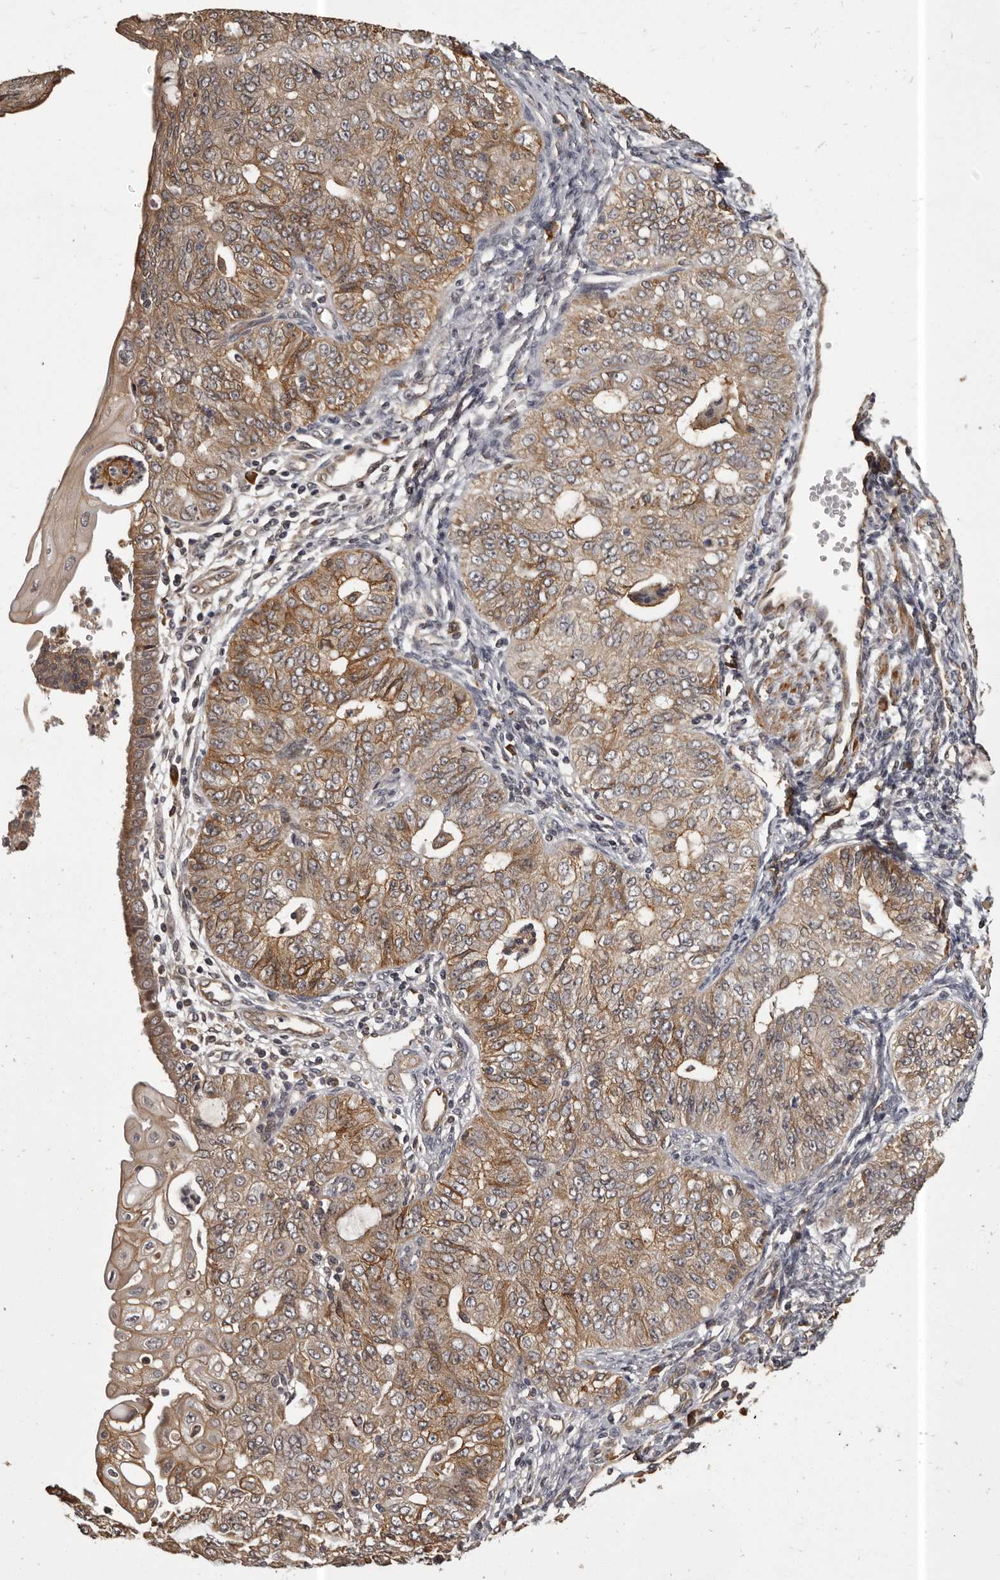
{"staining": {"intensity": "moderate", "quantity": ">75%", "location": "cytoplasmic/membranous"}, "tissue": "endometrial cancer", "cell_type": "Tumor cells", "image_type": "cancer", "snomed": [{"axis": "morphology", "description": "Adenocarcinoma, NOS"}, {"axis": "topography", "description": "Endometrium"}], "caption": "Endometrial adenocarcinoma was stained to show a protein in brown. There is medium levels of moderate cytoplasmic/membranous expression in approximately >75% of tumor cells.", "gene": "SLITRK6", "patient": {"sex": "female", "age": 32}}